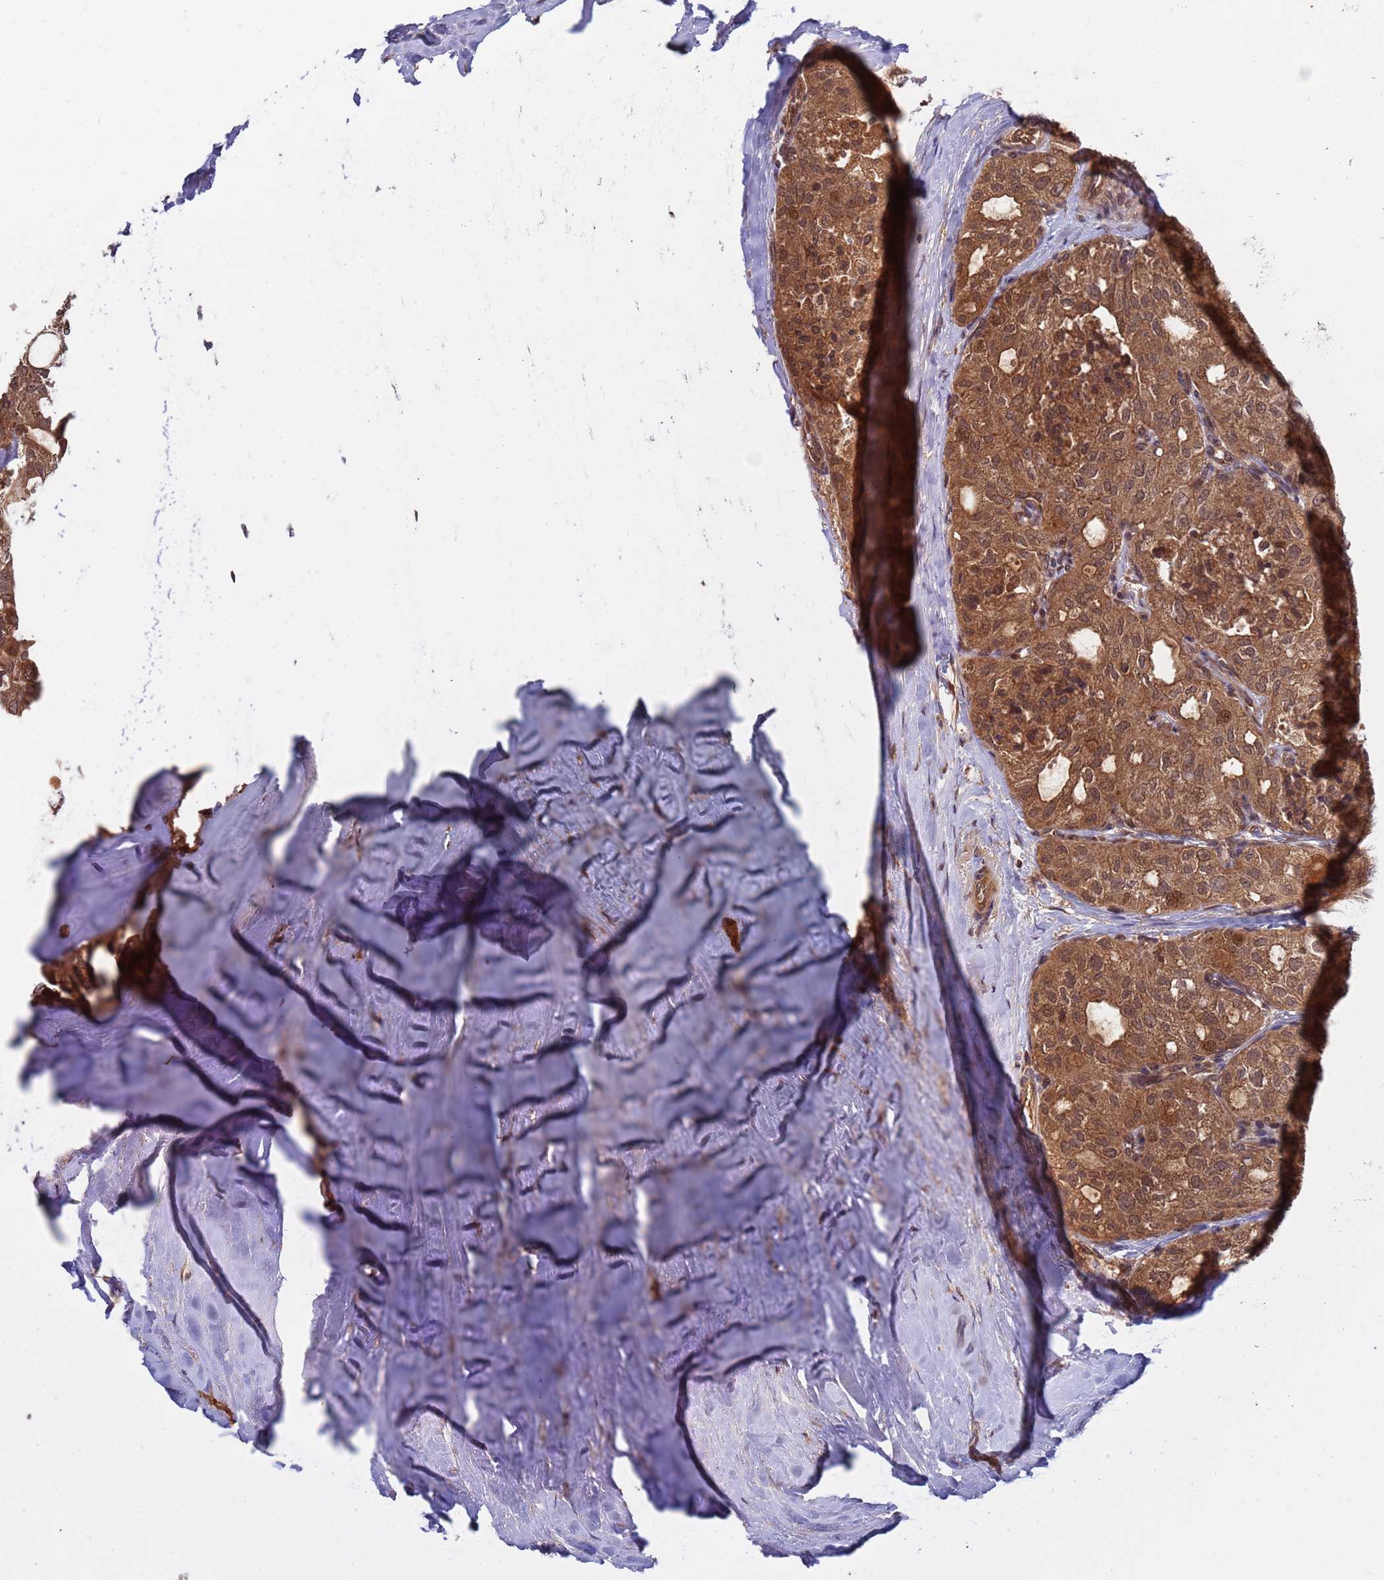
{"staining": {"intensity": "moderate", "quantity": ">75%", "location": "cytoplasmic/membranous,nuclear"}, "tissue": "thyroid cancer", "cell_type": "Tumor cells", "image_type": "cancer", "snomed": [{"axis": "morphology", "description": "Follicular adenoma carcinoma, NOS"}, {"axis": "topography", "description": "Thyroid gland"}], "caption": "Thyroid cancer (follicular adenoma carcinoma) stained for a protein (brown) demonstrates moderate cytoplasmic/membranous and nuclear positive staining in approximately >75% of tumor cells.", "gene": "ERI1", "patient": {"sex": "male", "age": 75}}